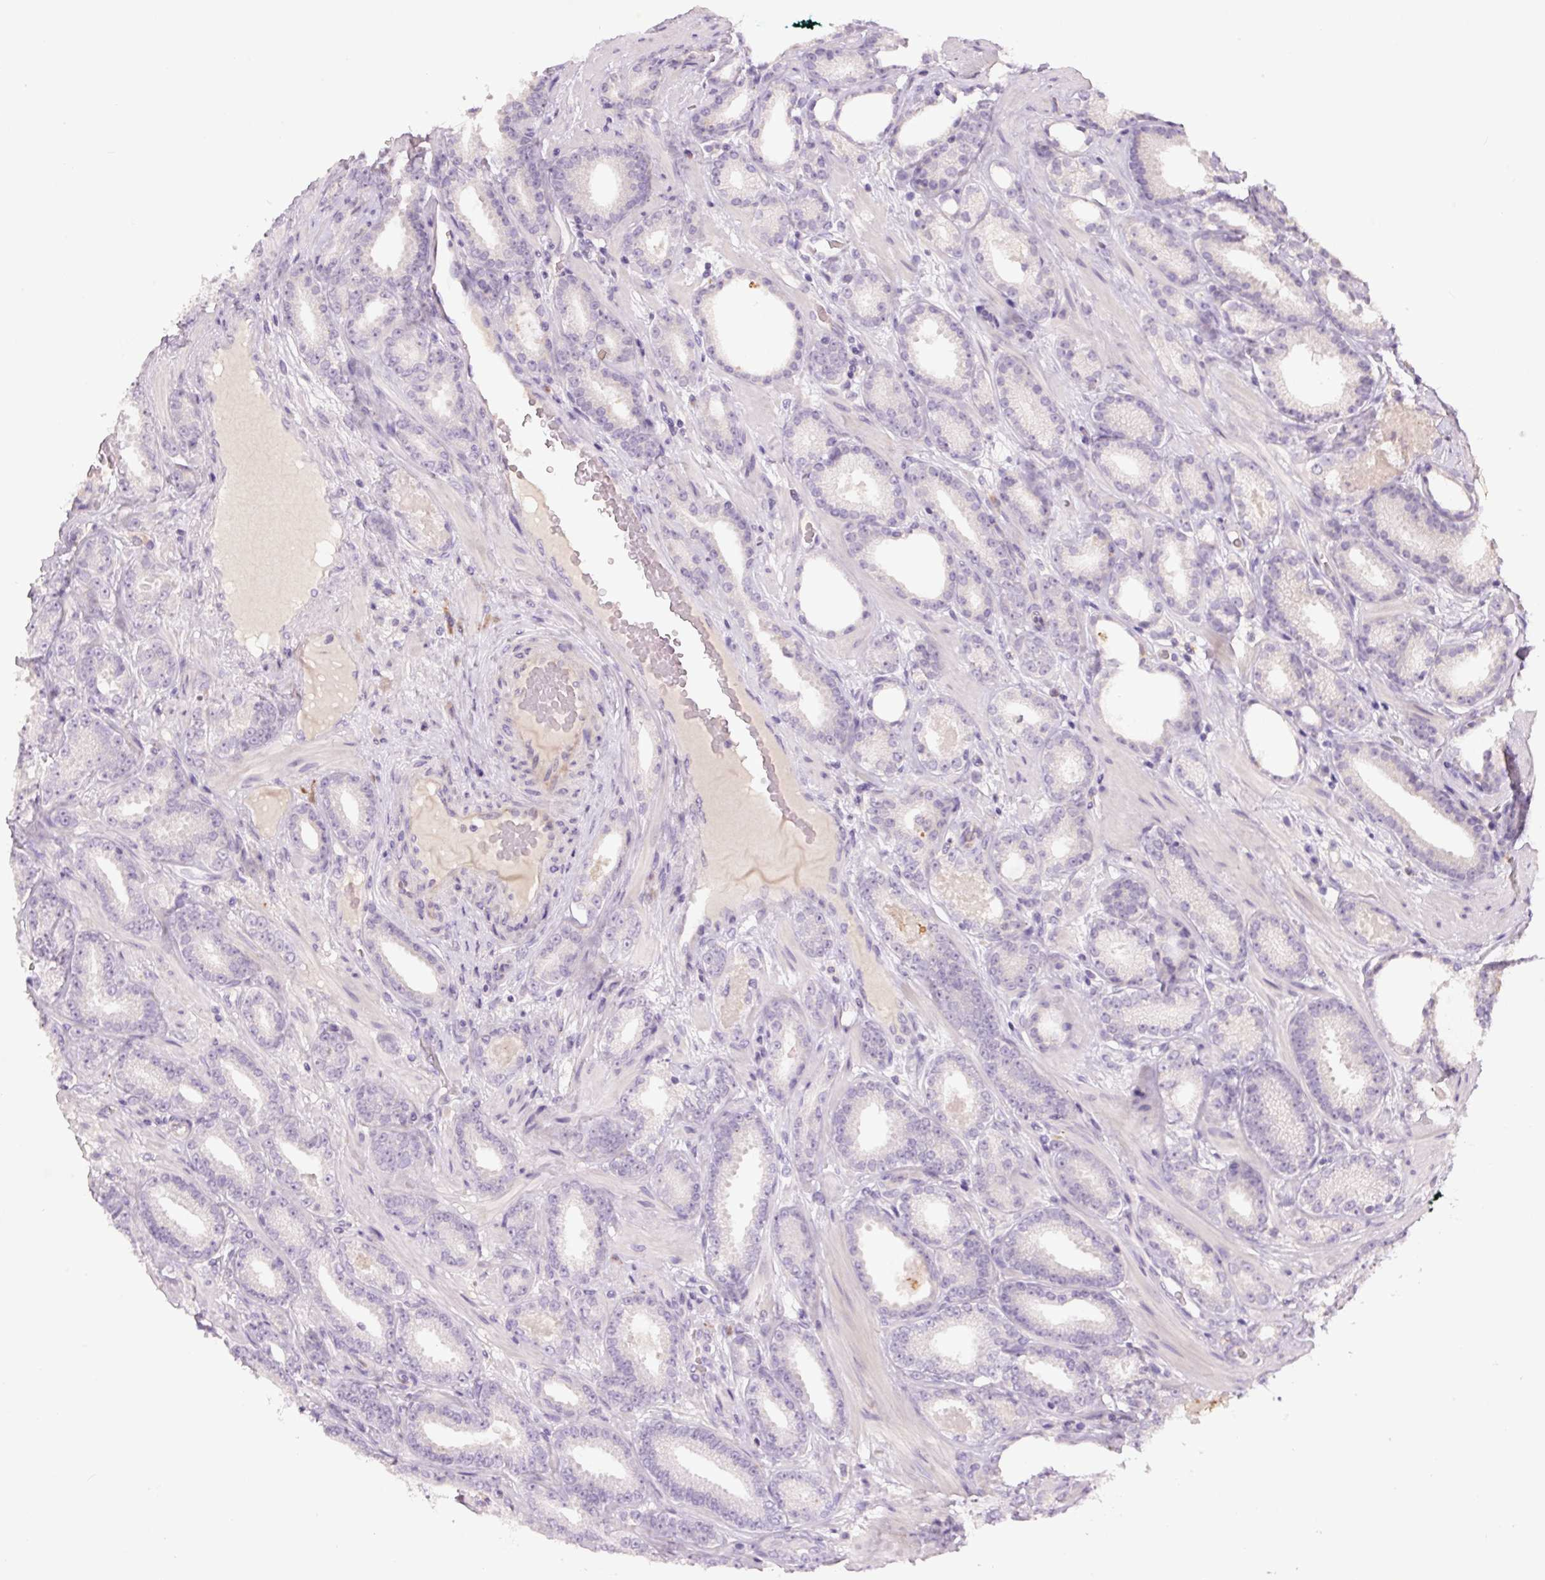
{"staining": {"intensity": "negative", "quantity": "none", "location": "none"}, "tissue": "prostate cancer", "cell_type": "Tumor cells", "image_type": "cancer", "snomed": [{"axis": "morphology", "description": "Adenocarcinoma, Low grade"}, {"axis": "topography", "description": "Prostate"}], "caption": "Photomicrograph shows no protein positivity in tumor cells of low-grade adenocarcinoma (prostate) tissue. The staining was performed using DAB to visualize the protein expression in brown, while the nuclei were stained in blue with hematoxylin (Magnification: 20x).", "gene": "TMEM100", "patient": {"sex": "male", "age": 61}}